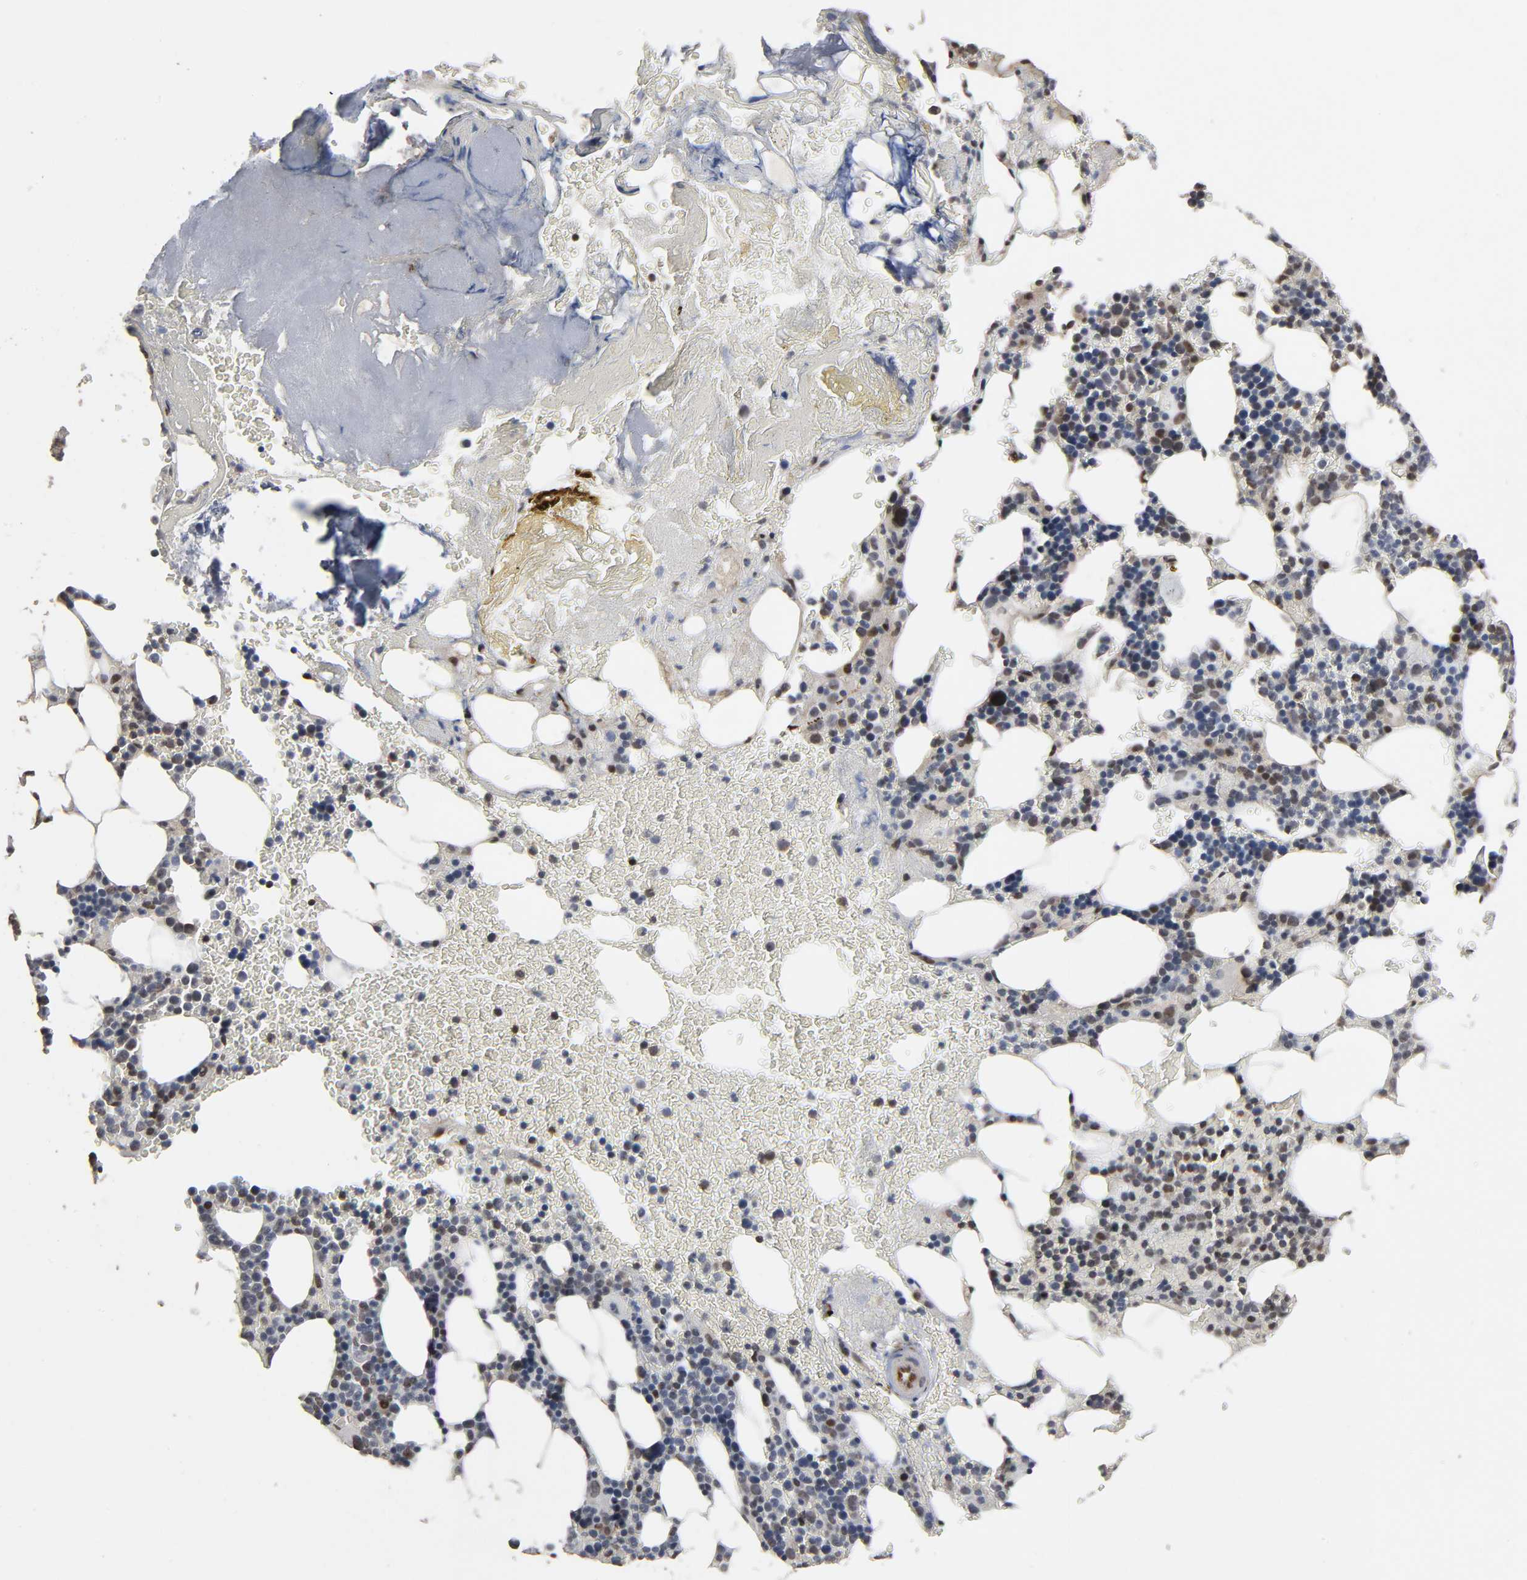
{"staining": {"intensity": "moderate", "quantity": "25%-75%", "location": "nuclear"}, "tissue": "bone marrow", "cell_type": "Hematopoietic cells", "image_type": "normal", "snomed": [{"axis": "morphology", "description": "Normal tissue, NOS"}, {"axis": "topography", "description": "Bone marrow"}], "caption": "Protein expression analysis of normal human bone marrow reveals moderate nuclear staining in approximately 25%-75% of hematopoietic cells. (IHC, brightfield microscopy, high magnification).", "gene": "AHNAK2", "patient": {"sex": "female", "age": 73}}